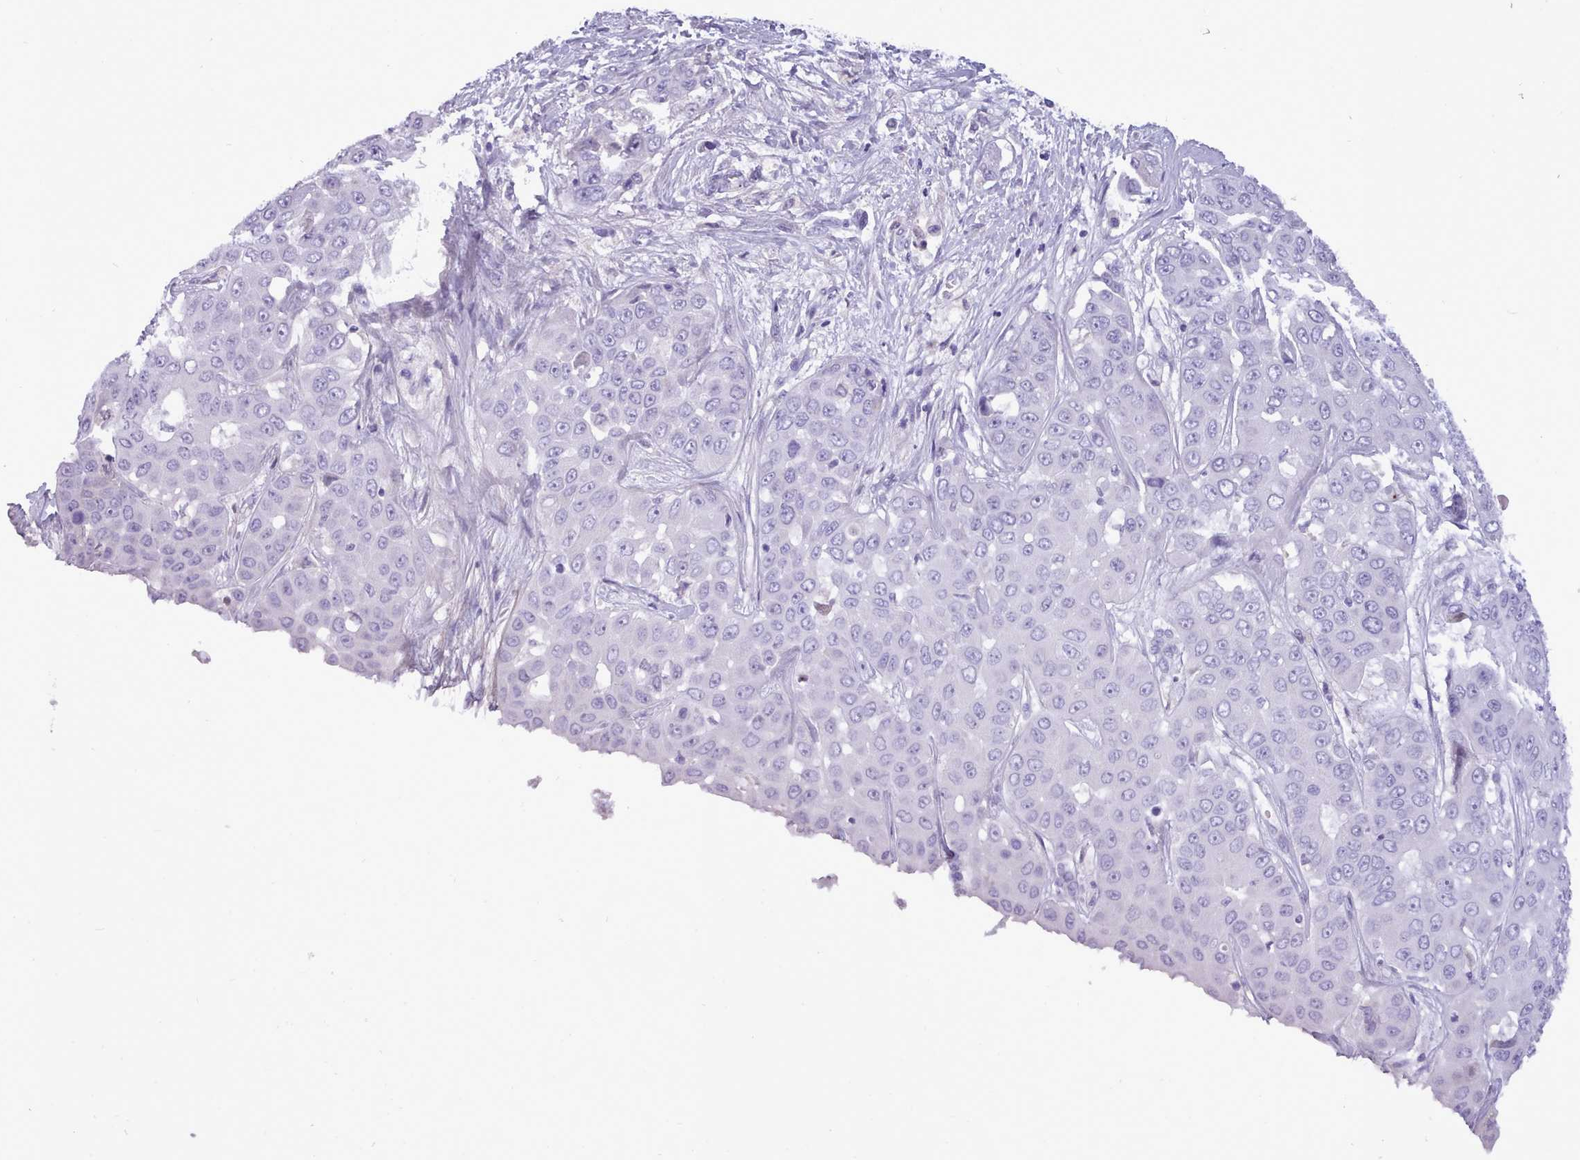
{"staining": {"intensity": "negative", "quantity": "none", "location": "none"}, "tissue": "liver cancer", "cell_type": "Tumor cells", "image_type": "cancer", "snomed": [{"axis": "morphology", "description": "Cholangiocarcinoma"}, {"axis": "topography", "description": "Liver"}], "caption": "Tumor cells show no significant protein expression in liver cancer.", "gene": "CYP2A13", "patient": {"sex": "female", "age": 52}}